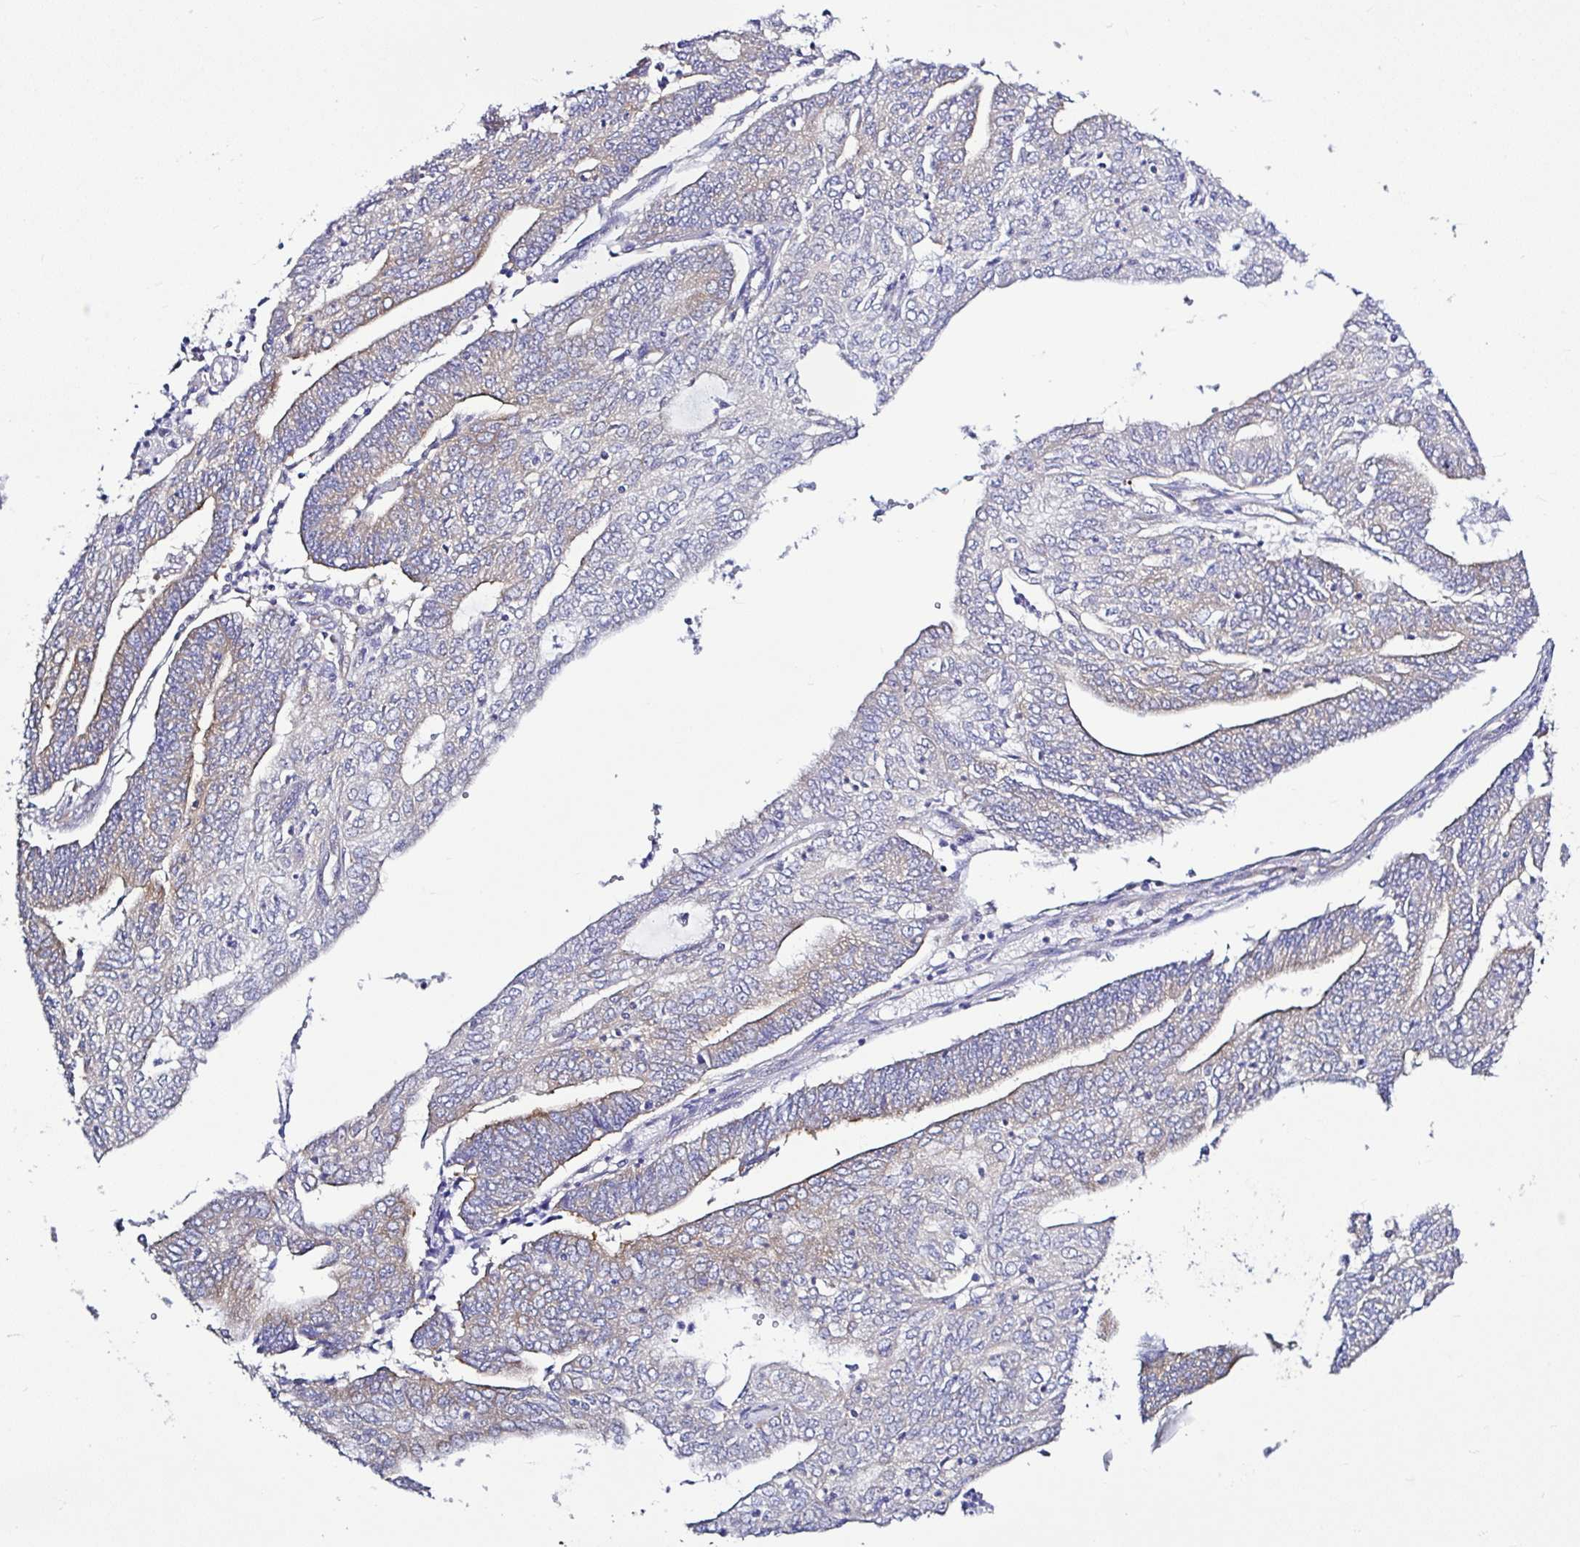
{"staining": {"intensity": "moderate", "quantity": "25%-75%", "location": "cytoplasmic/membranous"}, "tissue": "endometrial cancer", "cell_type": "Tumor cells", "image_type": "cancer", "snomed": [{"axis": "morphology", "description": "Adenocarcinoma, NOS"}, {"axis": "topography", "description": "Endometrium"}], "caption": "Endometrial cancer (adenocarcinoma) tissue reveals moderate cytoplasmic/membranous expression in about 25%-75% of tumor cells", "gene": "LARS1", "patient": {"sex": "female", "age": 61}}